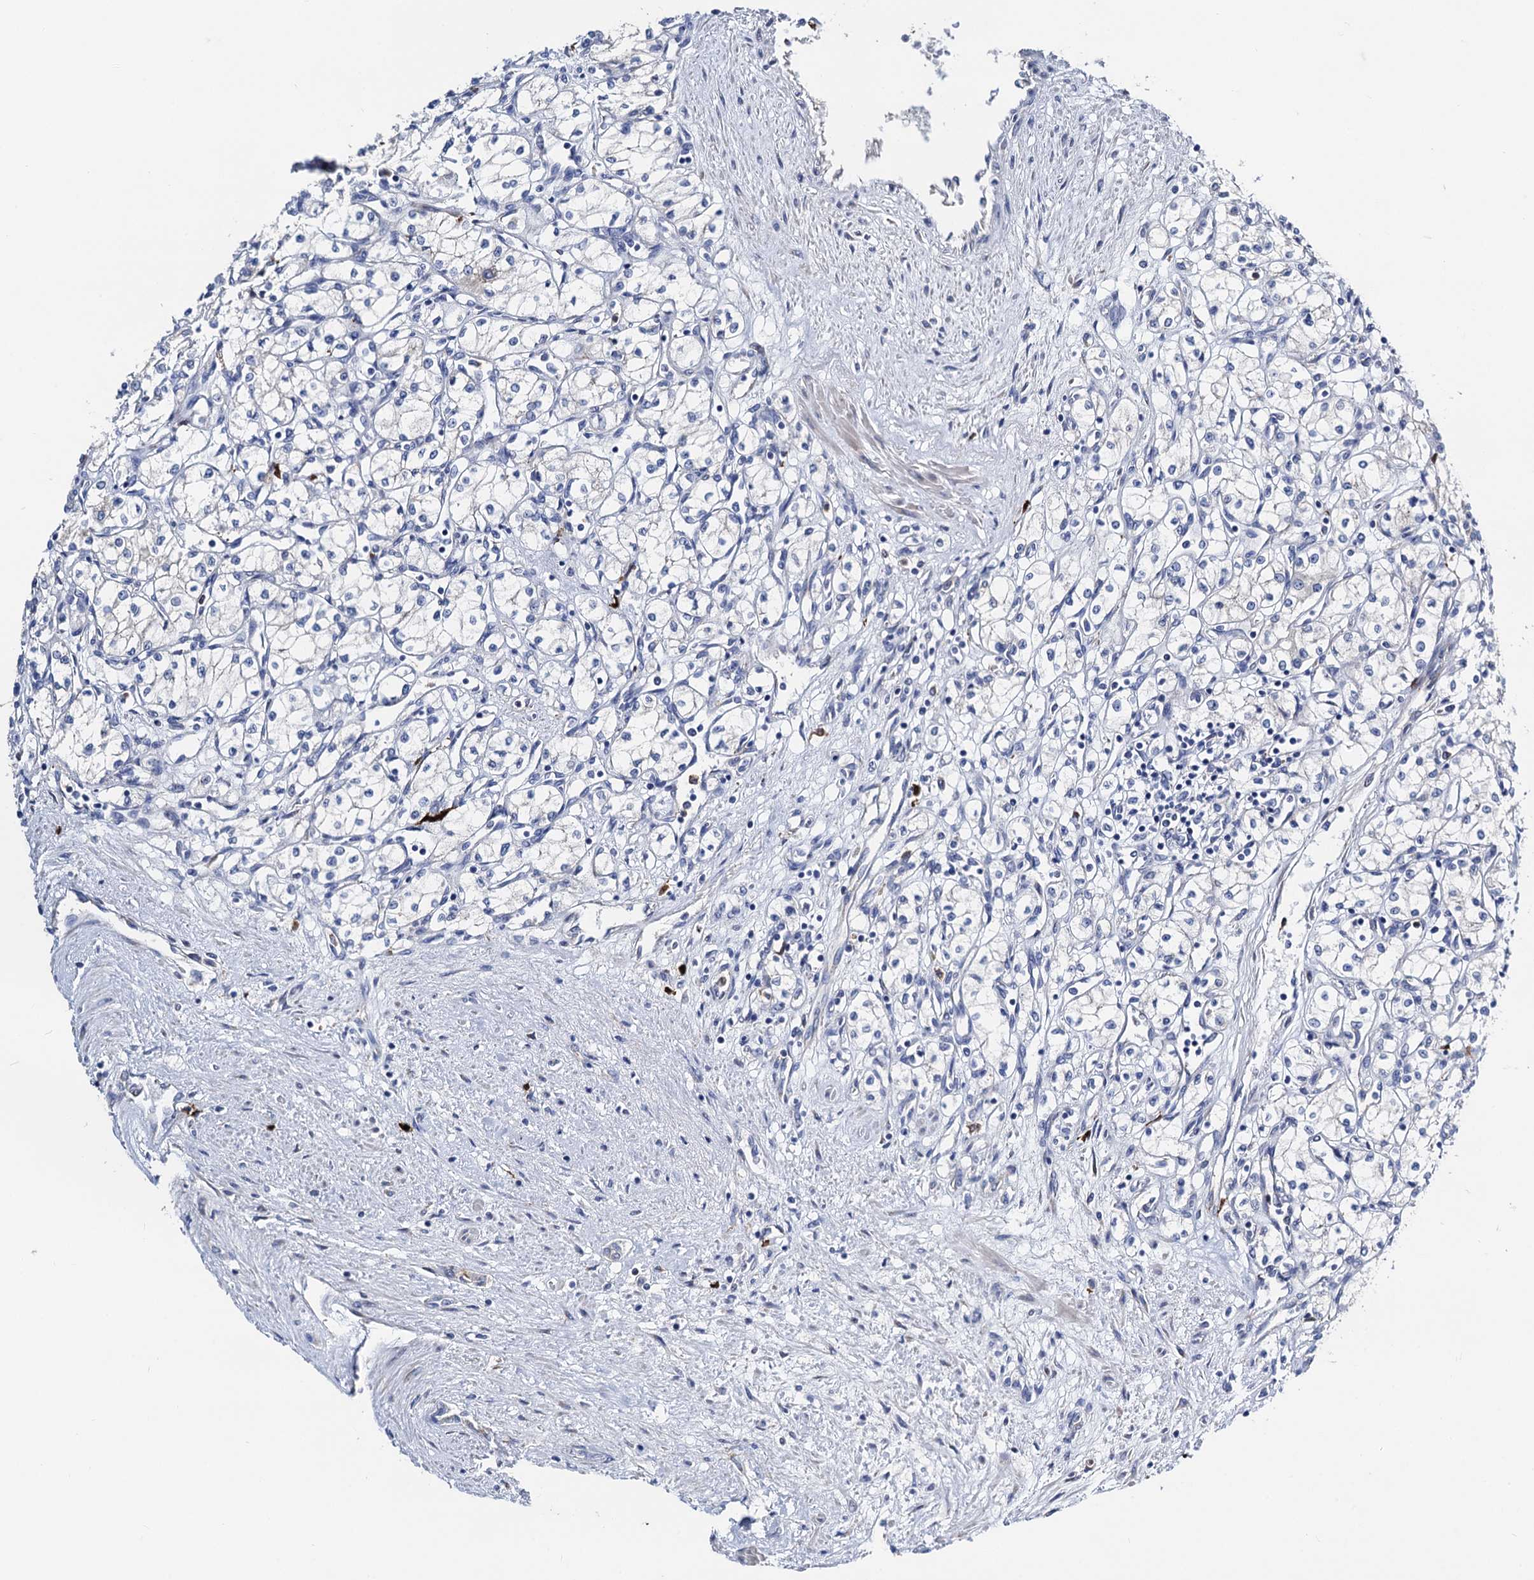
{"staining": {"intensity": "negative", "quantity": "none", "location": "none"}, "tissue": "renal cancer", "cell_type": "Tumor cells", "image_type": "cancer", "snomed": [{"axis": "morphology", "description": "Adenocarcinoma, NOS"}, {"axis": "topography", "description": "Kidney"}], "caption": "Immunohistochemistry (IHC) of adenocarcinoma (renal) reveals no positivity in tumor cells.", "gene": "FREM3", "patient": {"sex": "male", "age": 59}}